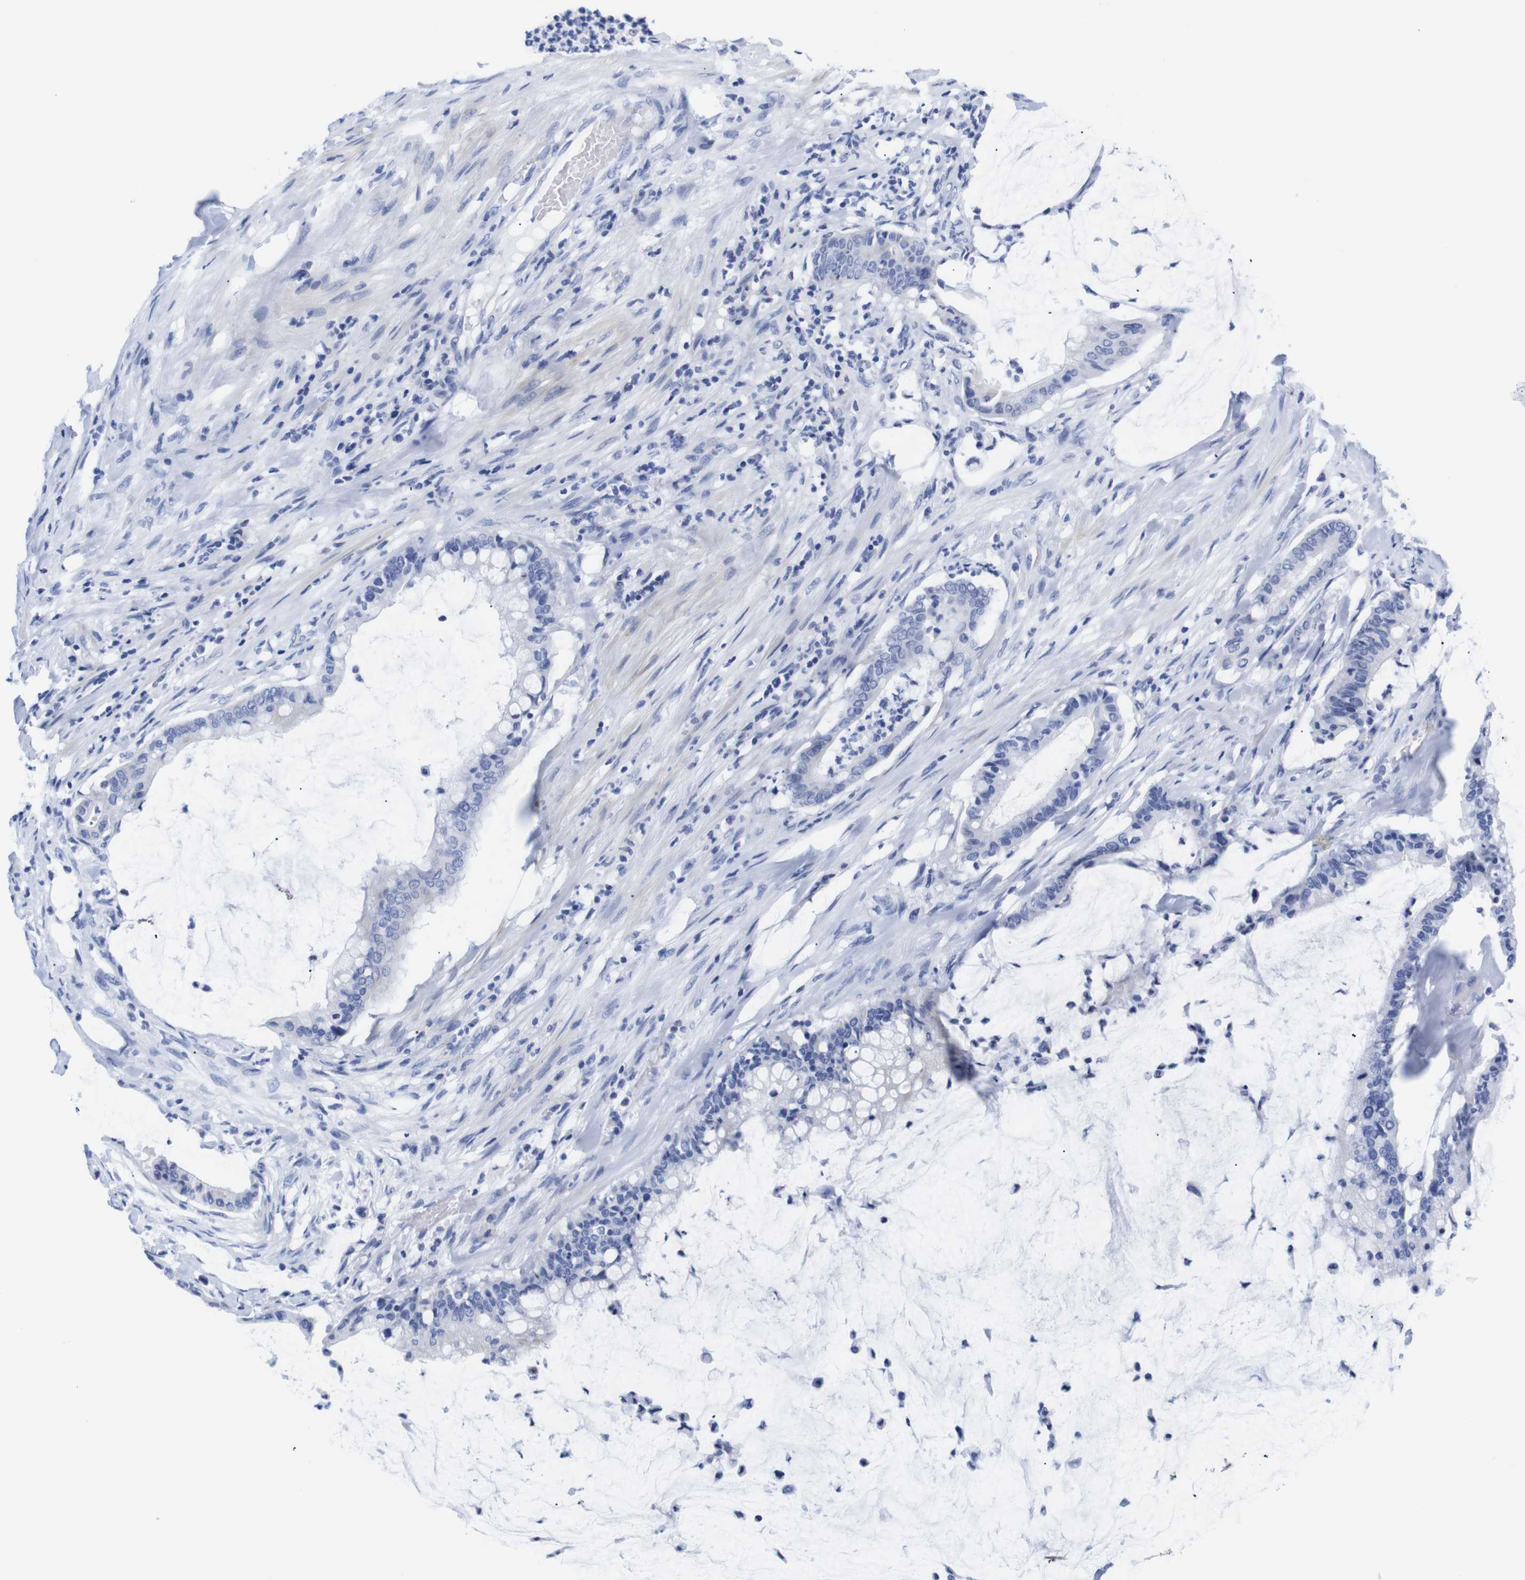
{"staining": {"intensity": "negative", "quantity": "none", "location": "none"}, "tissue": "pancreatic cancer", "cell_type": "Tumor cells", "image_type": "cancer", "snomed": [{"axis": "morphology", "description": "Adenocarcinoma, NOS"}, {"axis": "topography", "description": "Pancreas"}], "caption": "A micrograph of pancreatic adenocarcinoma stained for a protein demonstrates no brown staining in tumor cells.", "gene": "LRRC55", "patient": {"sex": "male", "age": 41}}